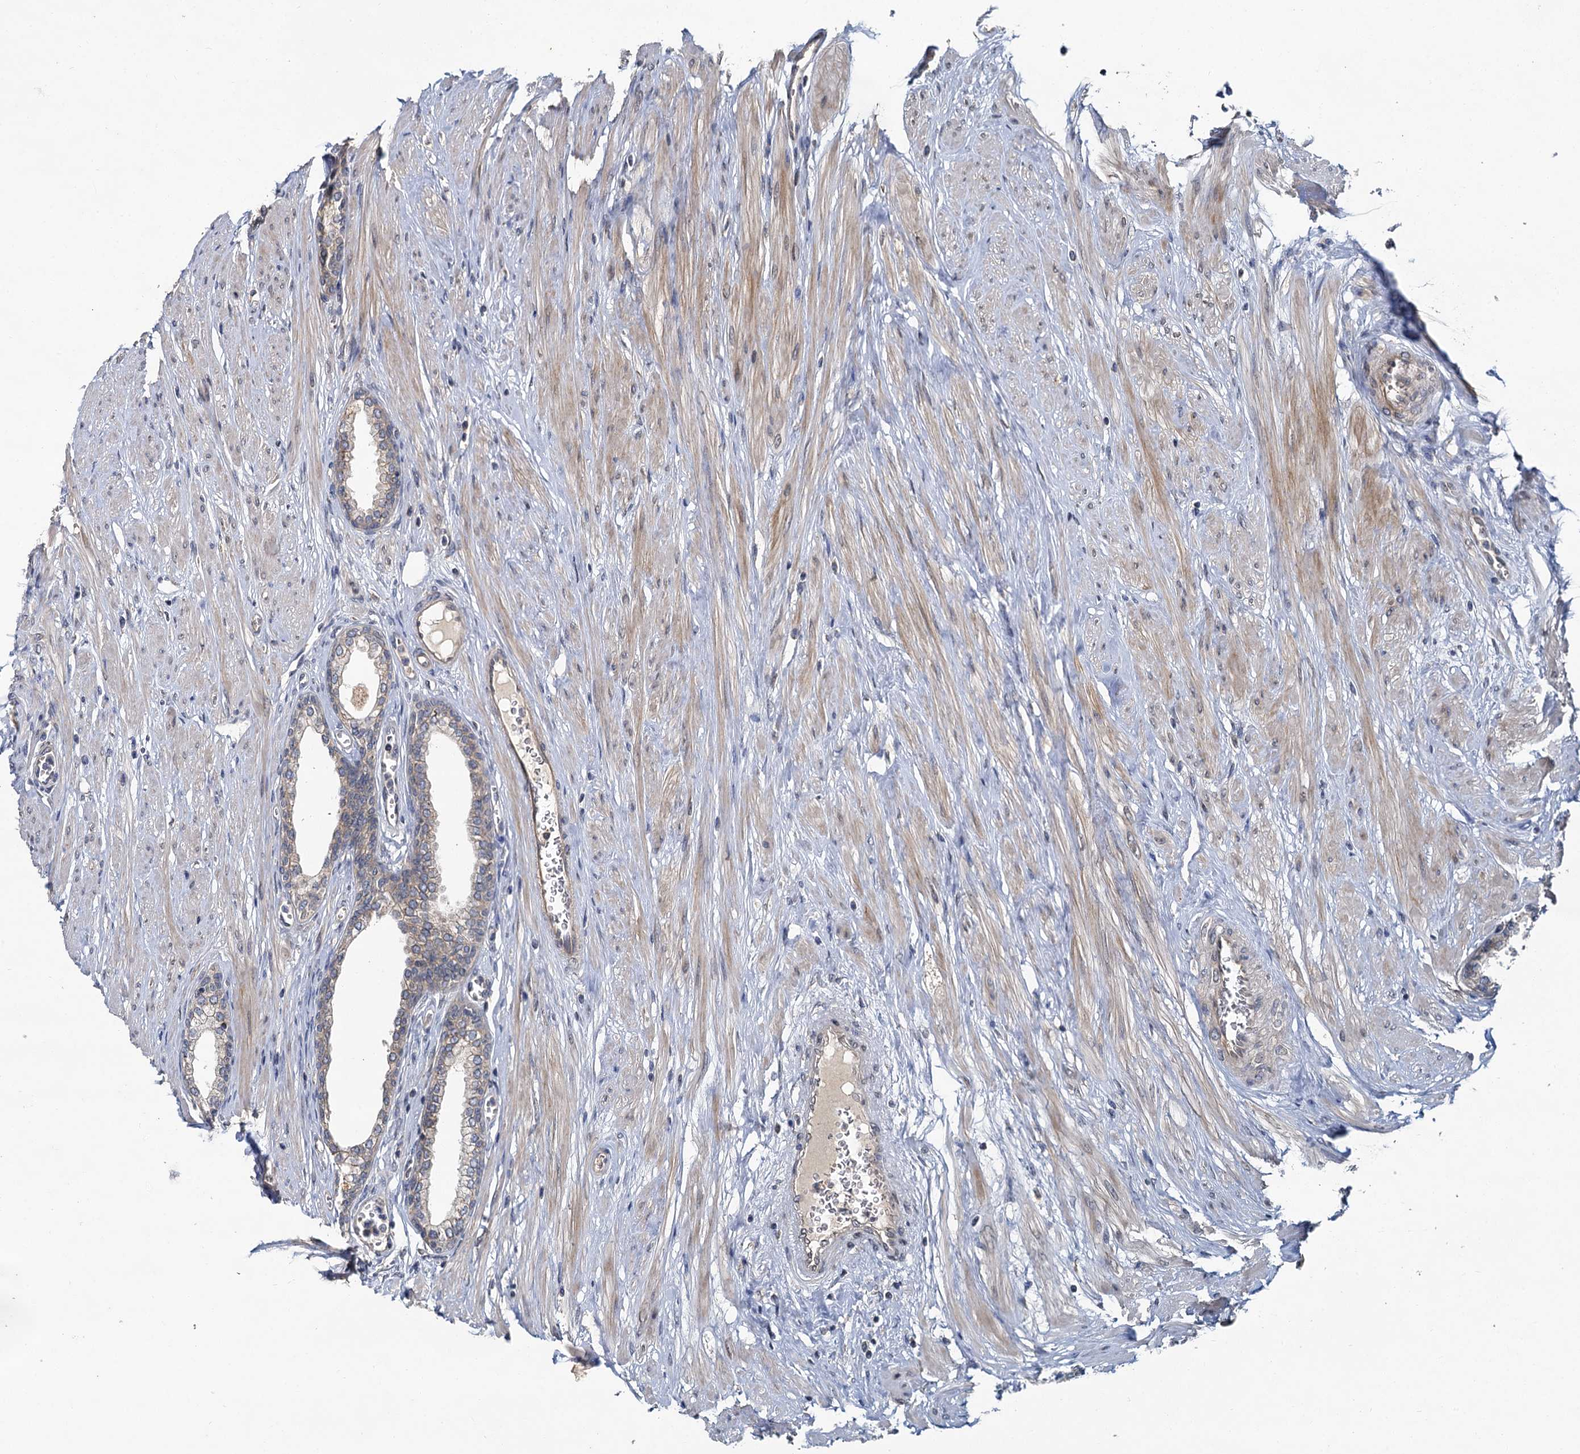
{"staining": {"intensity": "moderate", "quantity": "<25%", "location": "cytoplasmic/membranous"}, "tissue": "prostate", "cell_type": "Glandular cells", "image_type": "normal", "snomed": [{"axis": "morphology", "description": "Normal tissue, NOS"}, {"axis": "morphology", "description": "Urothelial carcinoma, Low grade"}, {"axis": "topography", "description": "Urinary bladder"}, {"axis": "topography", "description": "Prostate"}], "caption": "IHC of benign prostate shows low levels of moderate cytoplasmic/membranous positivity in approximately <25% of glandular cells.", "gene": "ZNF324", "patient": {"sex": "male", "age": 60}}